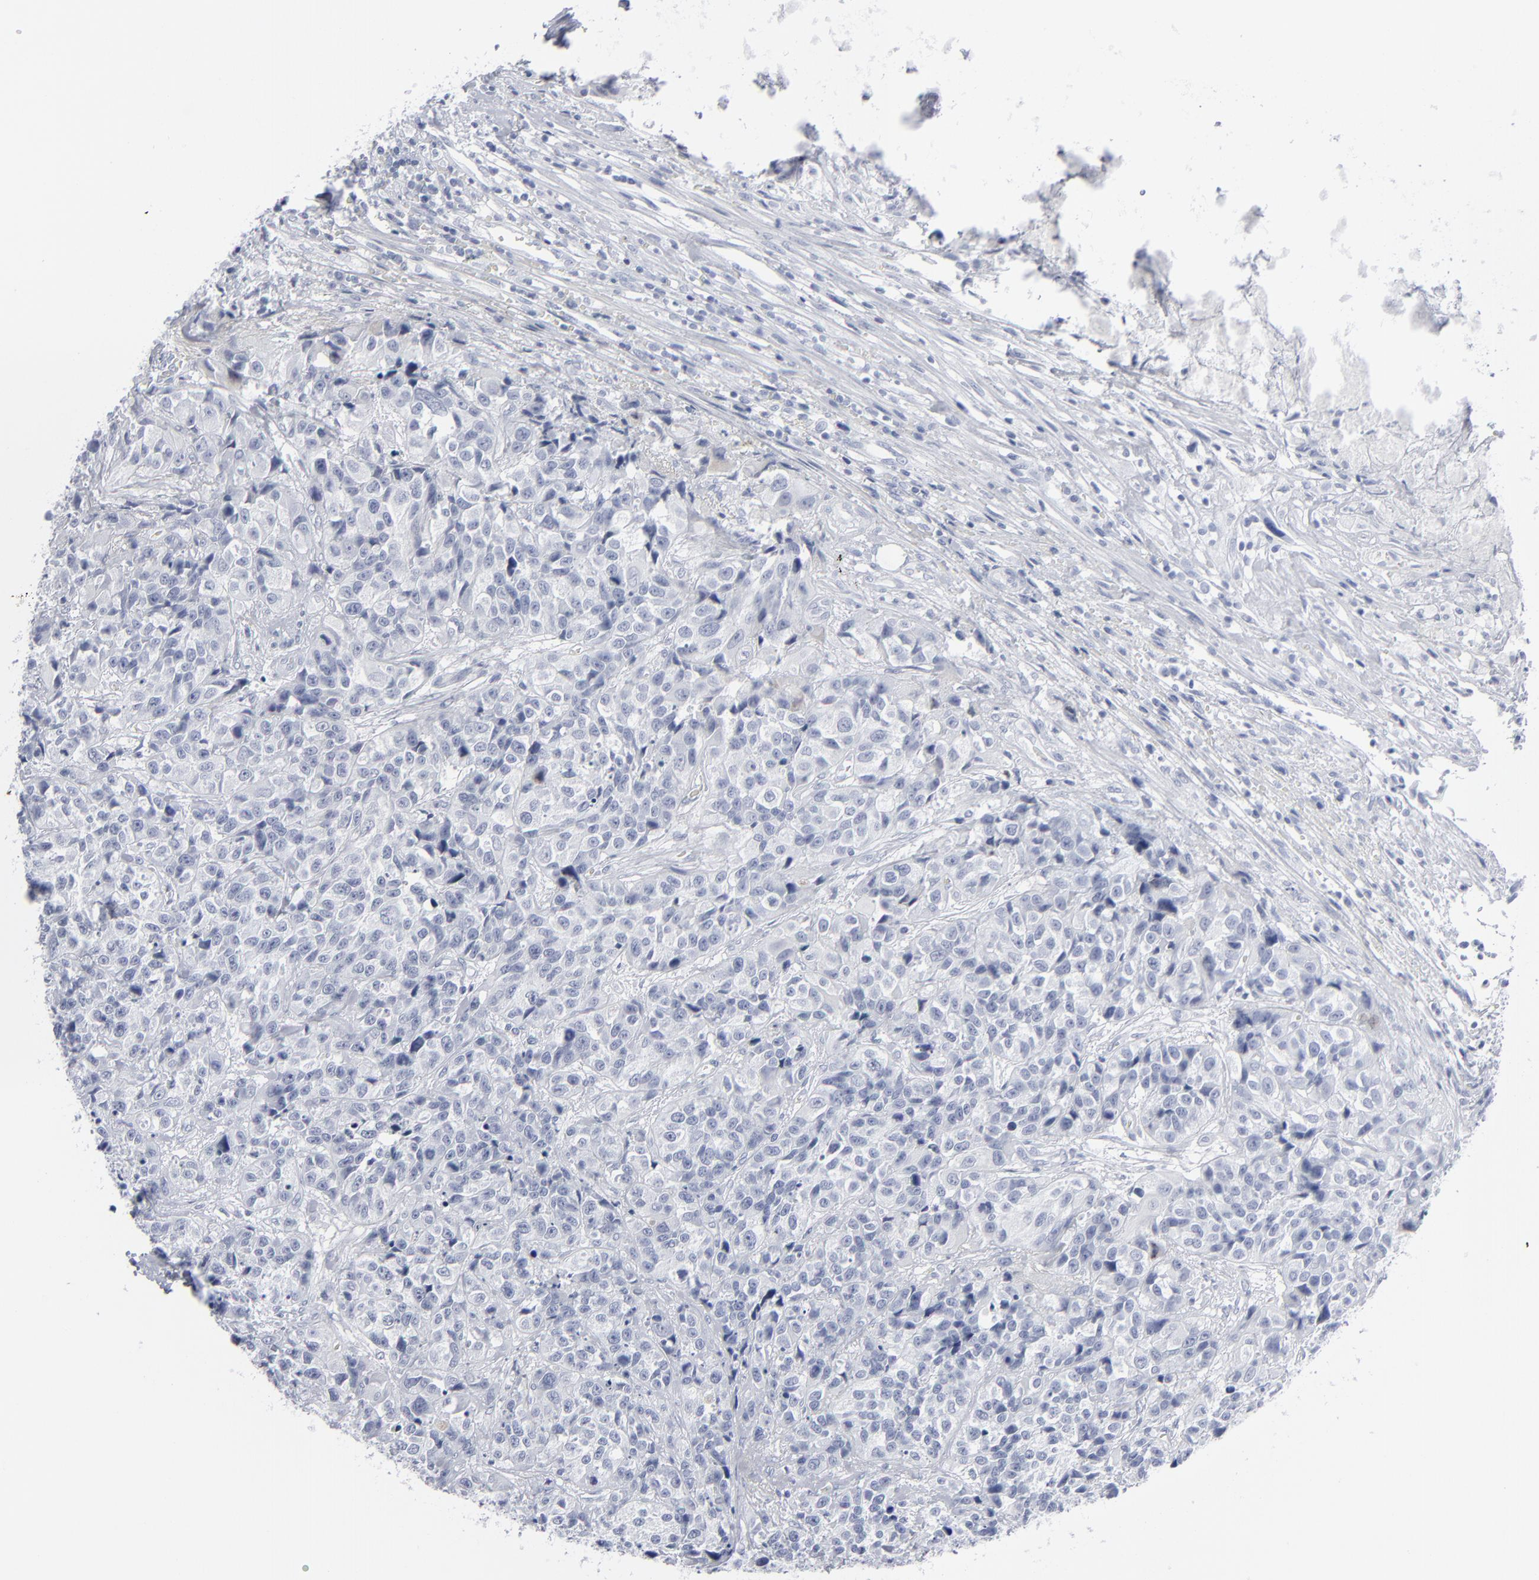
{"staining": {"intensity": "negative", "quantity": "none", "location": "none"}, "tissue": "urothelial cancer", "cell_type": "Tumor cells", "image_type": "cancer", "snomed": [{"axis": "morphology", "description": "Urothelial carcinoma, High grade"}, {"axis": "topography", "description": "Urinary bladder"}], "caption": "Image shows no protein positivity in tumor cells of urothelial cancer tissue.", "gene": "MSLN", "patient": {"sex": "female", "age": 81}}